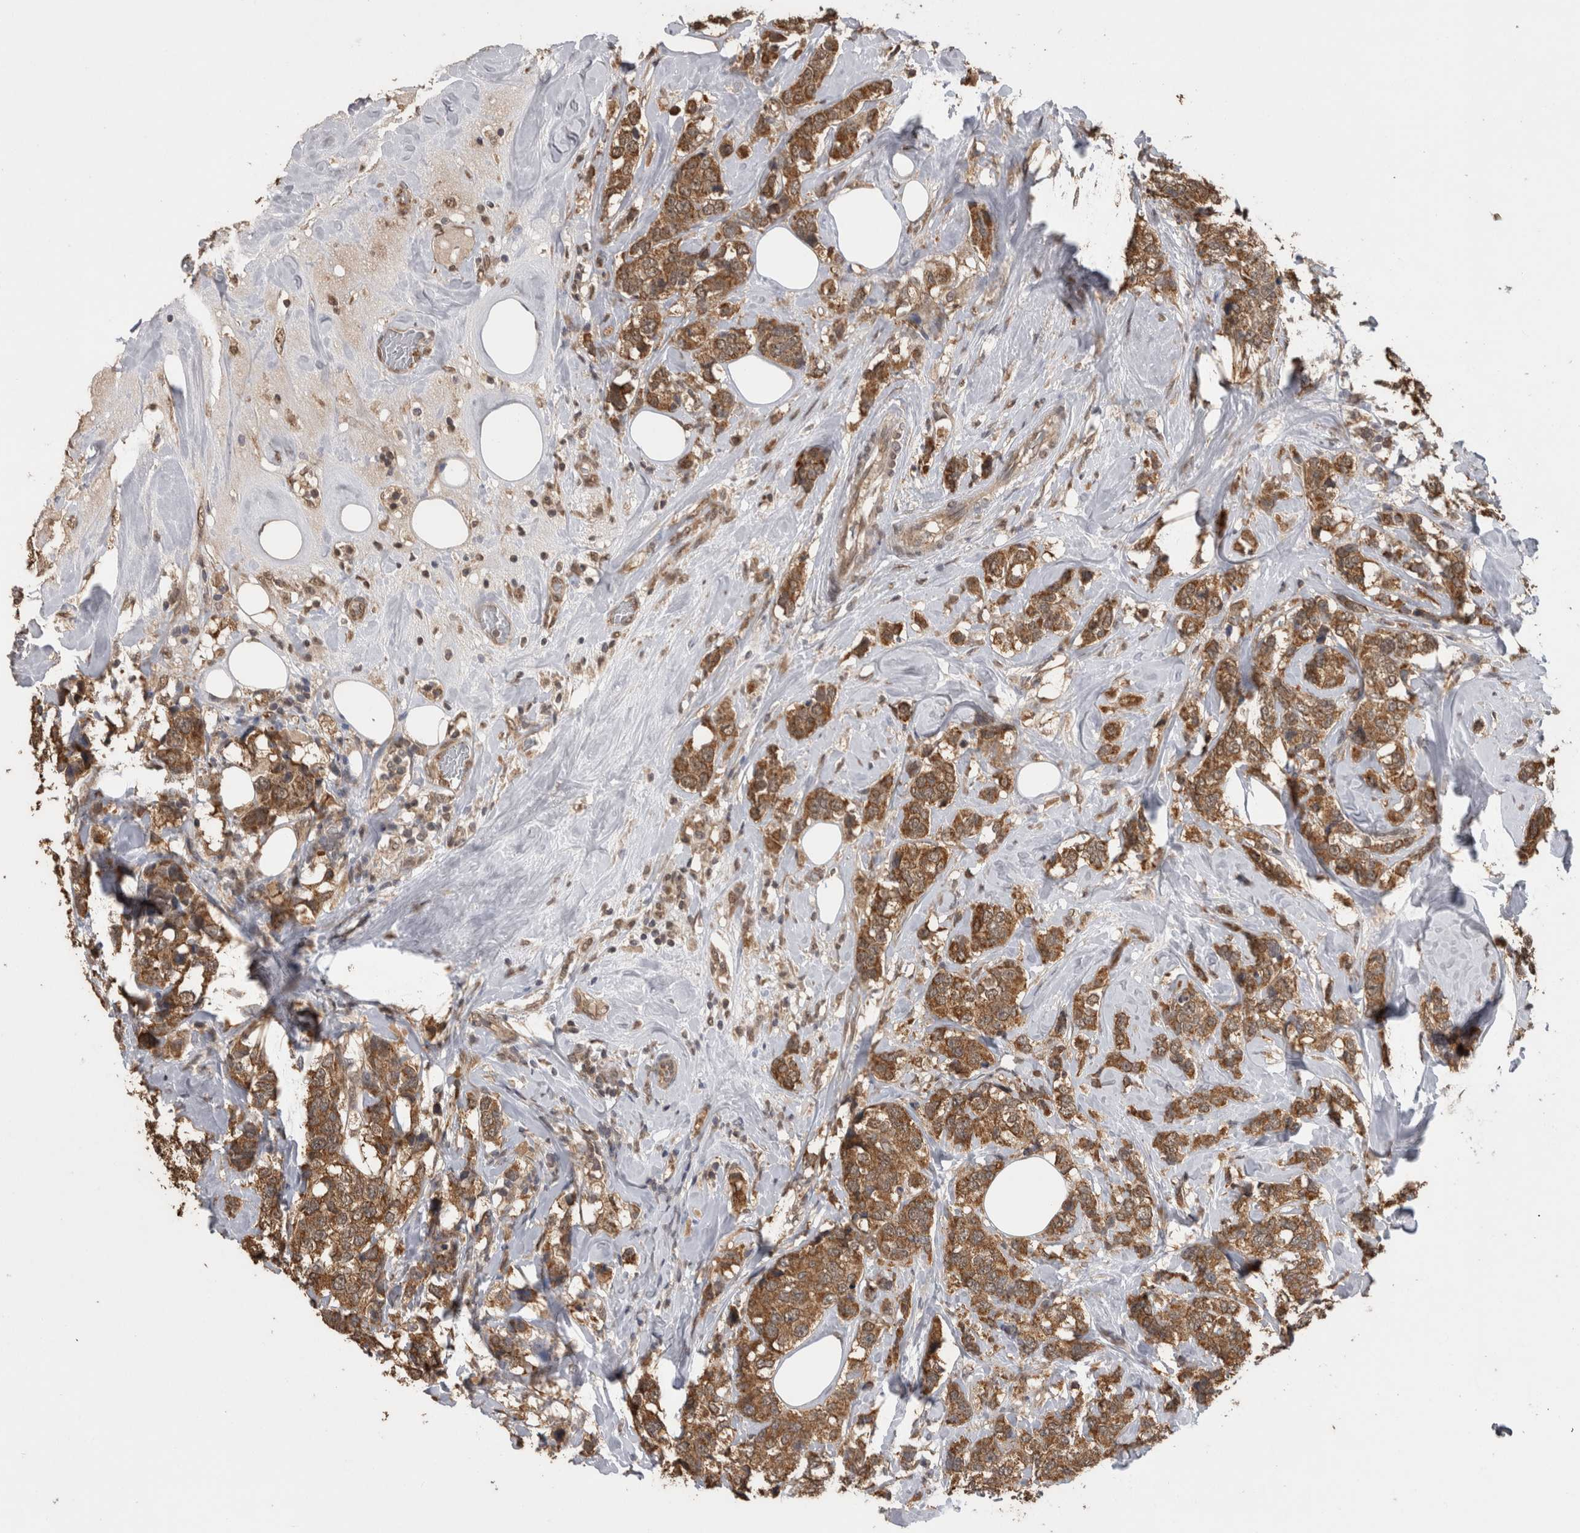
{"staining": {"intensity": "moderate", "quantity": ">75%", "location": "cytoplasmic/membranous"}, "tissue": "breast cancer", "cell_type": "Tumor cells", "image_type": "cancer", "snomed": [{"axis": "morphology", "description": "Lobular carcinoma"}, {"axis": "topography", "description": "Breast"}], "caption": "Brown immunohistochemical staining in human breast lobular carcinoma shows moderate cytoplasmic/membranous staining in about >75% of tumor cells. (IHC, brightfield microscopy, high magnification).", "gene": "PAK4", "patient": {"sex": "female", "age": 59}}